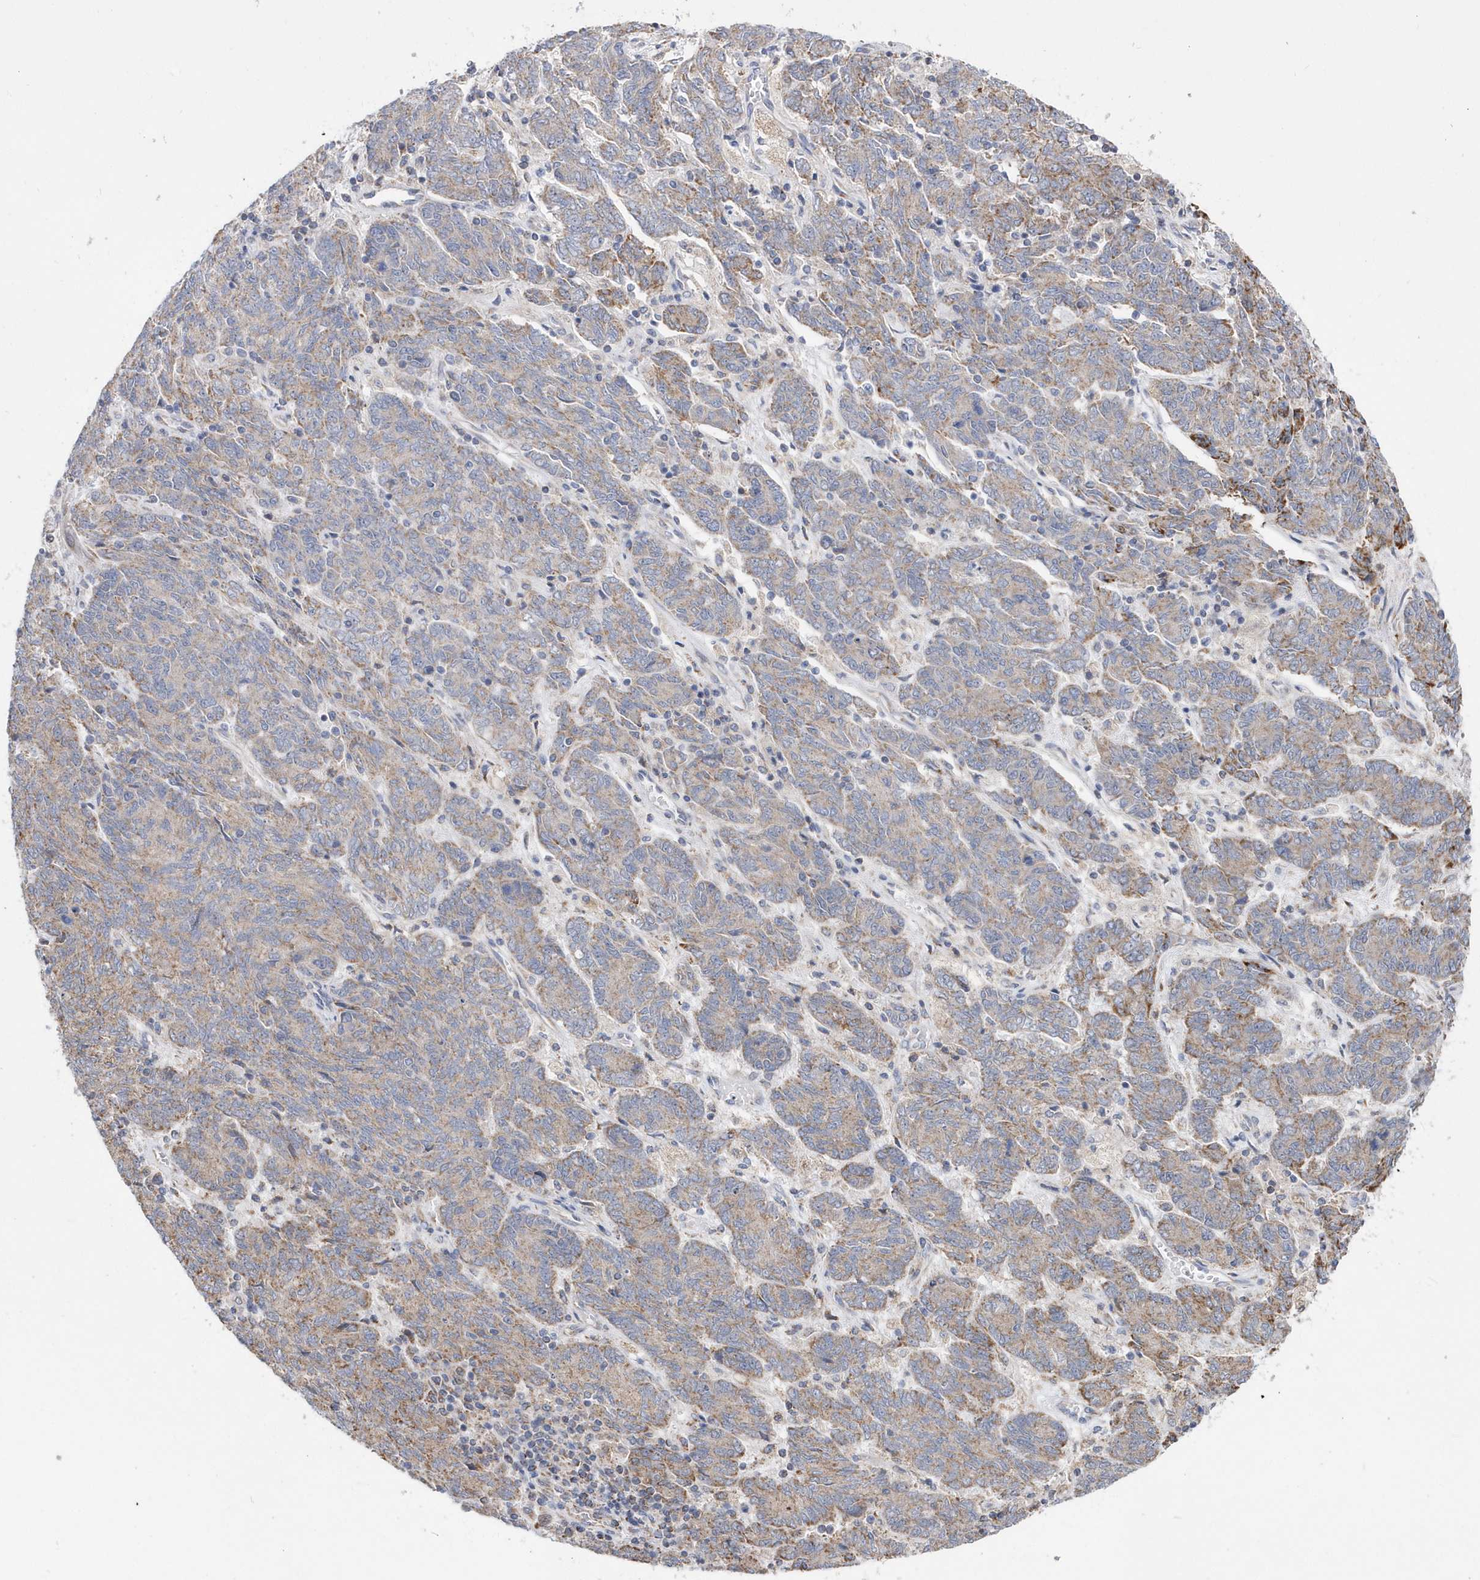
{"staining": {"intensity": "moderate", "quantity": "25%-75%", "location": "cytoplasmic/membranous"}, "tissue": "endometrial cancer", "cell_type": "Tumor cells", "image_type": "cancer", "snomed": [{"axis": "morphology", "description": "Adenocarcinoma, NOS"}, {"axis": "topography", "description": "Endometrium"}], "caption": "IHC photomicrograph of neoplastic tissue: human endometrial cancer stained using immunohistochemistry shows medium levels of moderate protein expression localized specifically in the cytoplasmic/membranous of tumor cells, appearing as a cytoplasmic/membranous brown color.", "gene": "SPATA5", "patient": {"sex": "female", "age": 80}}